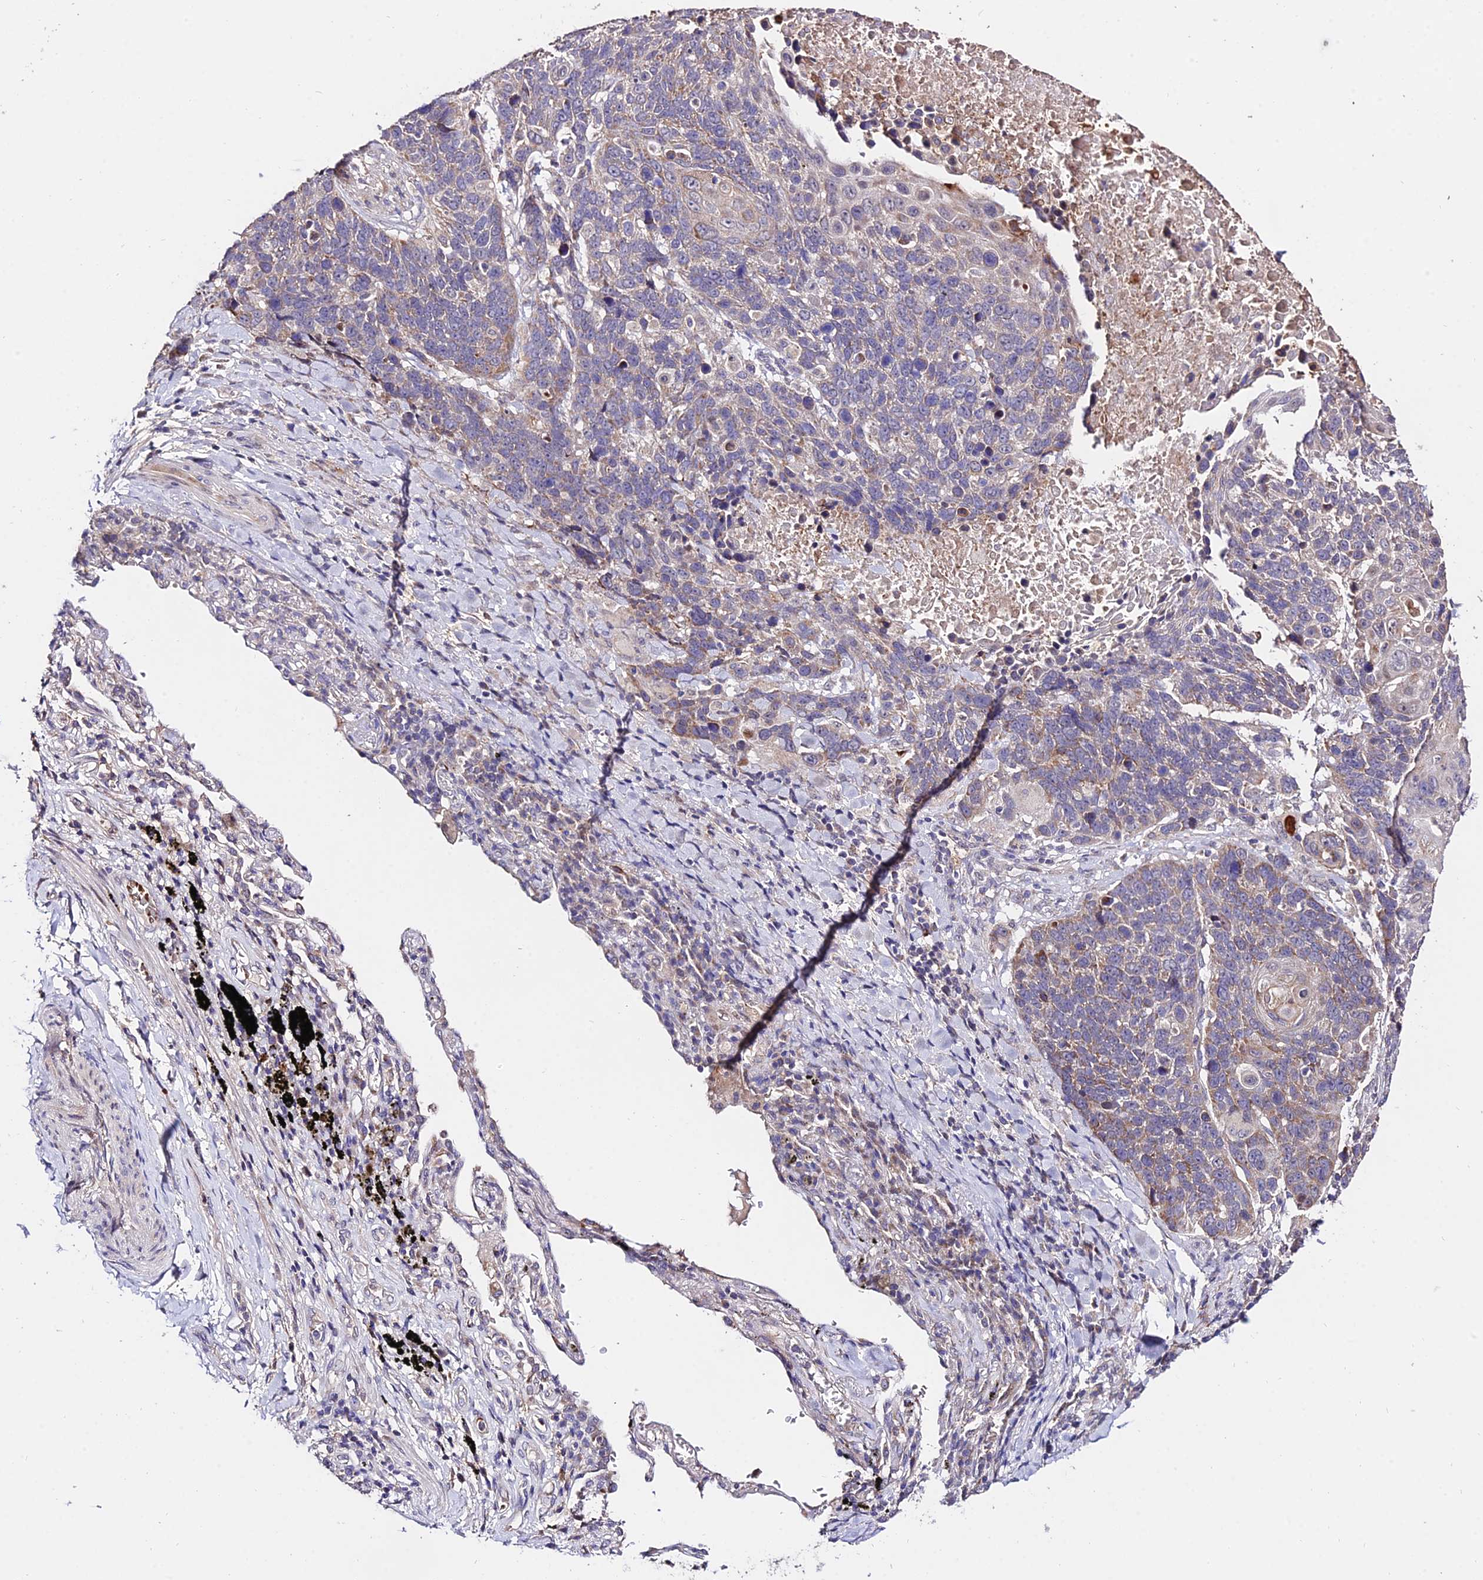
{"staining": {"intensity": "weak", "quantity": "<25%", "location": "cytoplasmic/membranous"}, "tissue": "lung cancer", "cell_type": "Tumor cells", "image_type": "cancer", "snomed": [{"axis": "morphology", "description": "Squamous cell carcinoma, NOS"}, {"axis": "topography", "description": "Lung"}], "caption": "DAB immunohistochemical staining of human lung cancer (squamous cell carcinoma) shows no significant staining in tumor cells.", "gene": "WDR5B", "patient": {"sex": "male", "age": 66}}